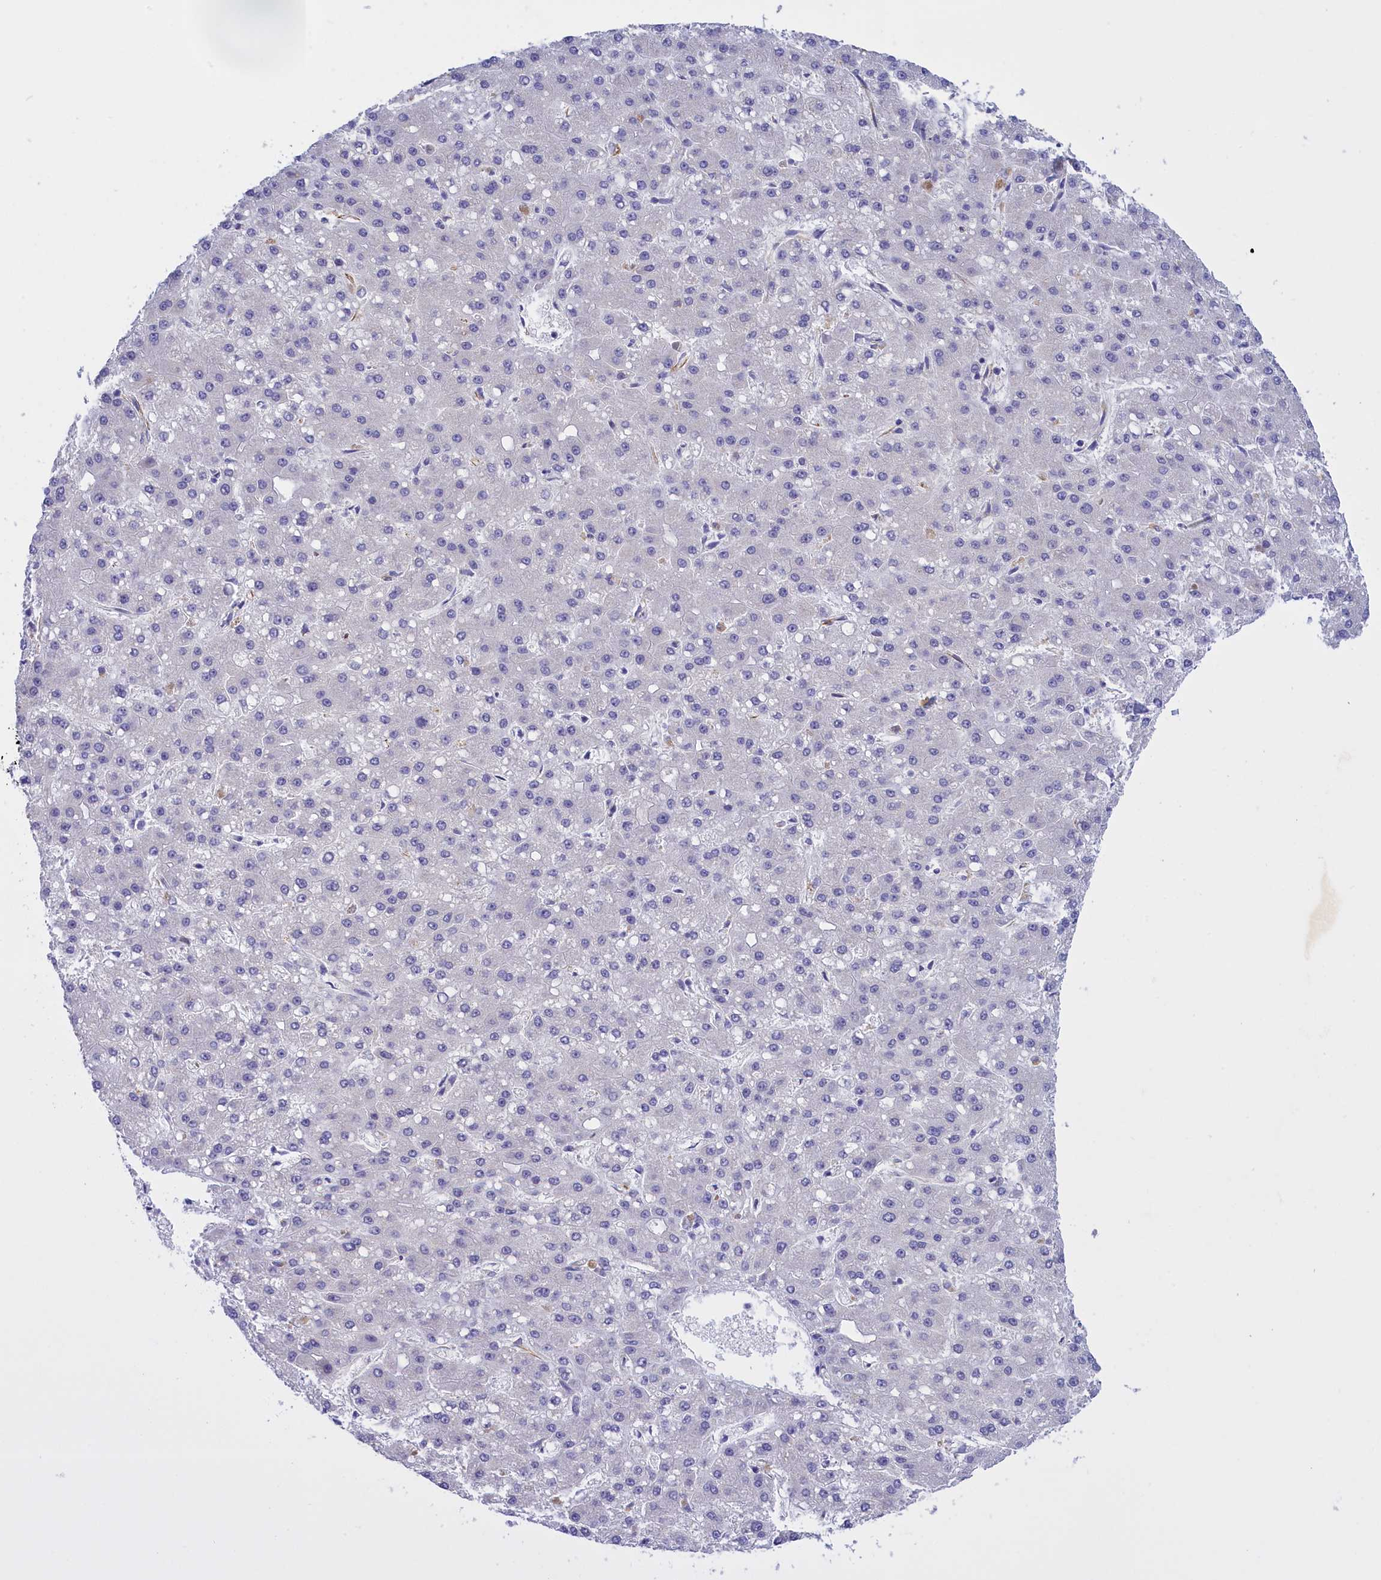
{"staining": {"intensity": "negative", "quantity": "none", "location": "none"}, "tissue": "liver cancer", "cell_type": "Tumor cells", "image_type": "cancer", "snomed": [{"axis": "morphology", "description": "Carcinoma, Hepatocellular, NOS"}, {"axis": "topography", "description": "Liver"}], "caption": "Immunohistochemistry histopathology image of neoplastic tissue: human liver cancer (hepatocellular carcinoma) stained with DAB (3,3'-diaminobenzidine) reveals no significant protein staining in tumor cells.", "gene": "FAM149B1", "patient": {"sex": "male", "age": 67}}